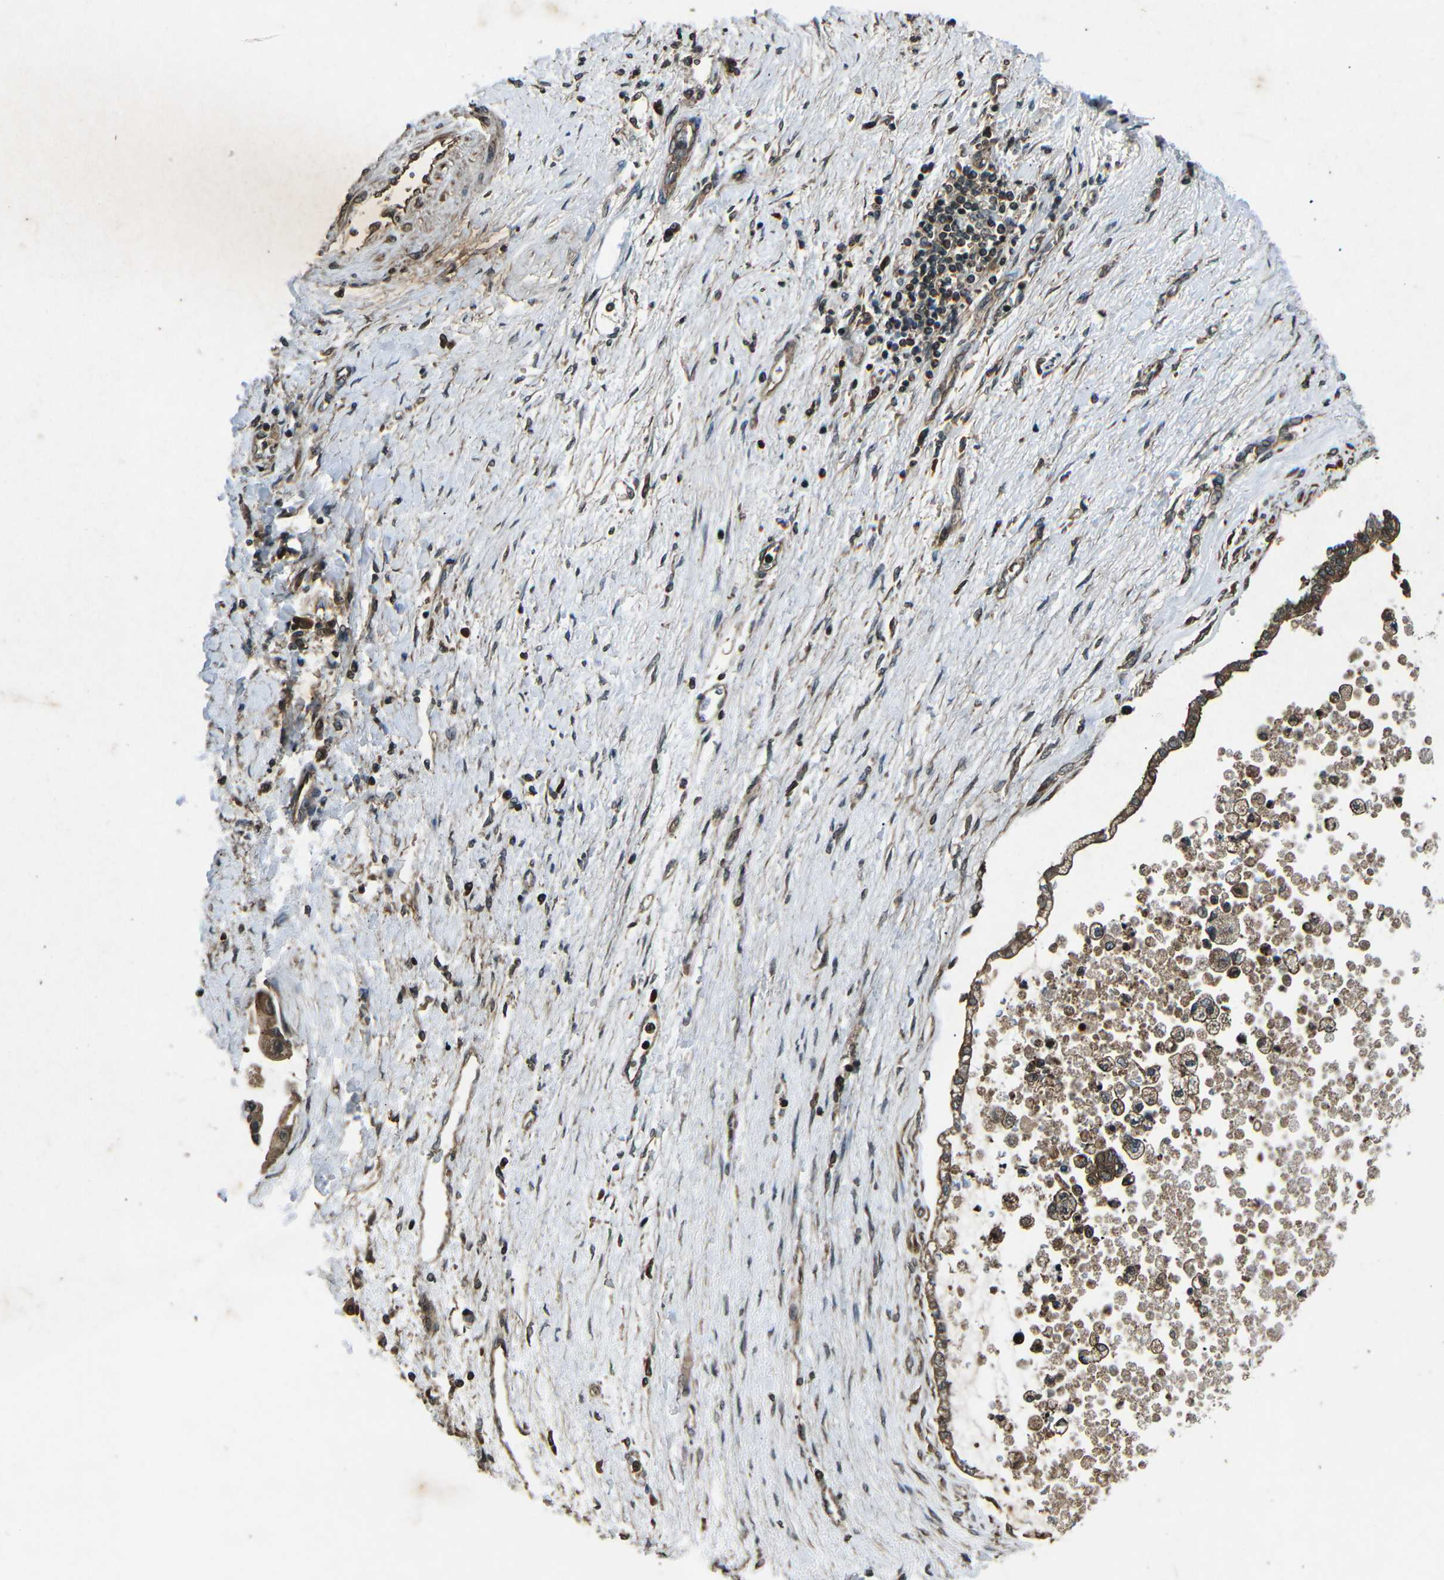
{"staining": {"intensity": "moderate", "quantity": ">75%", "location": "cytoplasmic/membranous"}, "tissue": "liver cancer", "cell_type": "Tumor cells", "image_type": "cancer", "snomed": [{"axis": "morphology", "description": "Cholangiocarcinoma"}, {"axis": "topography", "description": "Liver"}], "caption": "Brown immunohistochemical staining in liver cancer shows moderate cytoplasmic/membranous staining in about >75% of tumor cells. (brown staining indicates protein expression, while blue staining denotes nuclei).", "gene": "PLK2", "patient": {"sex": "male", "age": 50}}